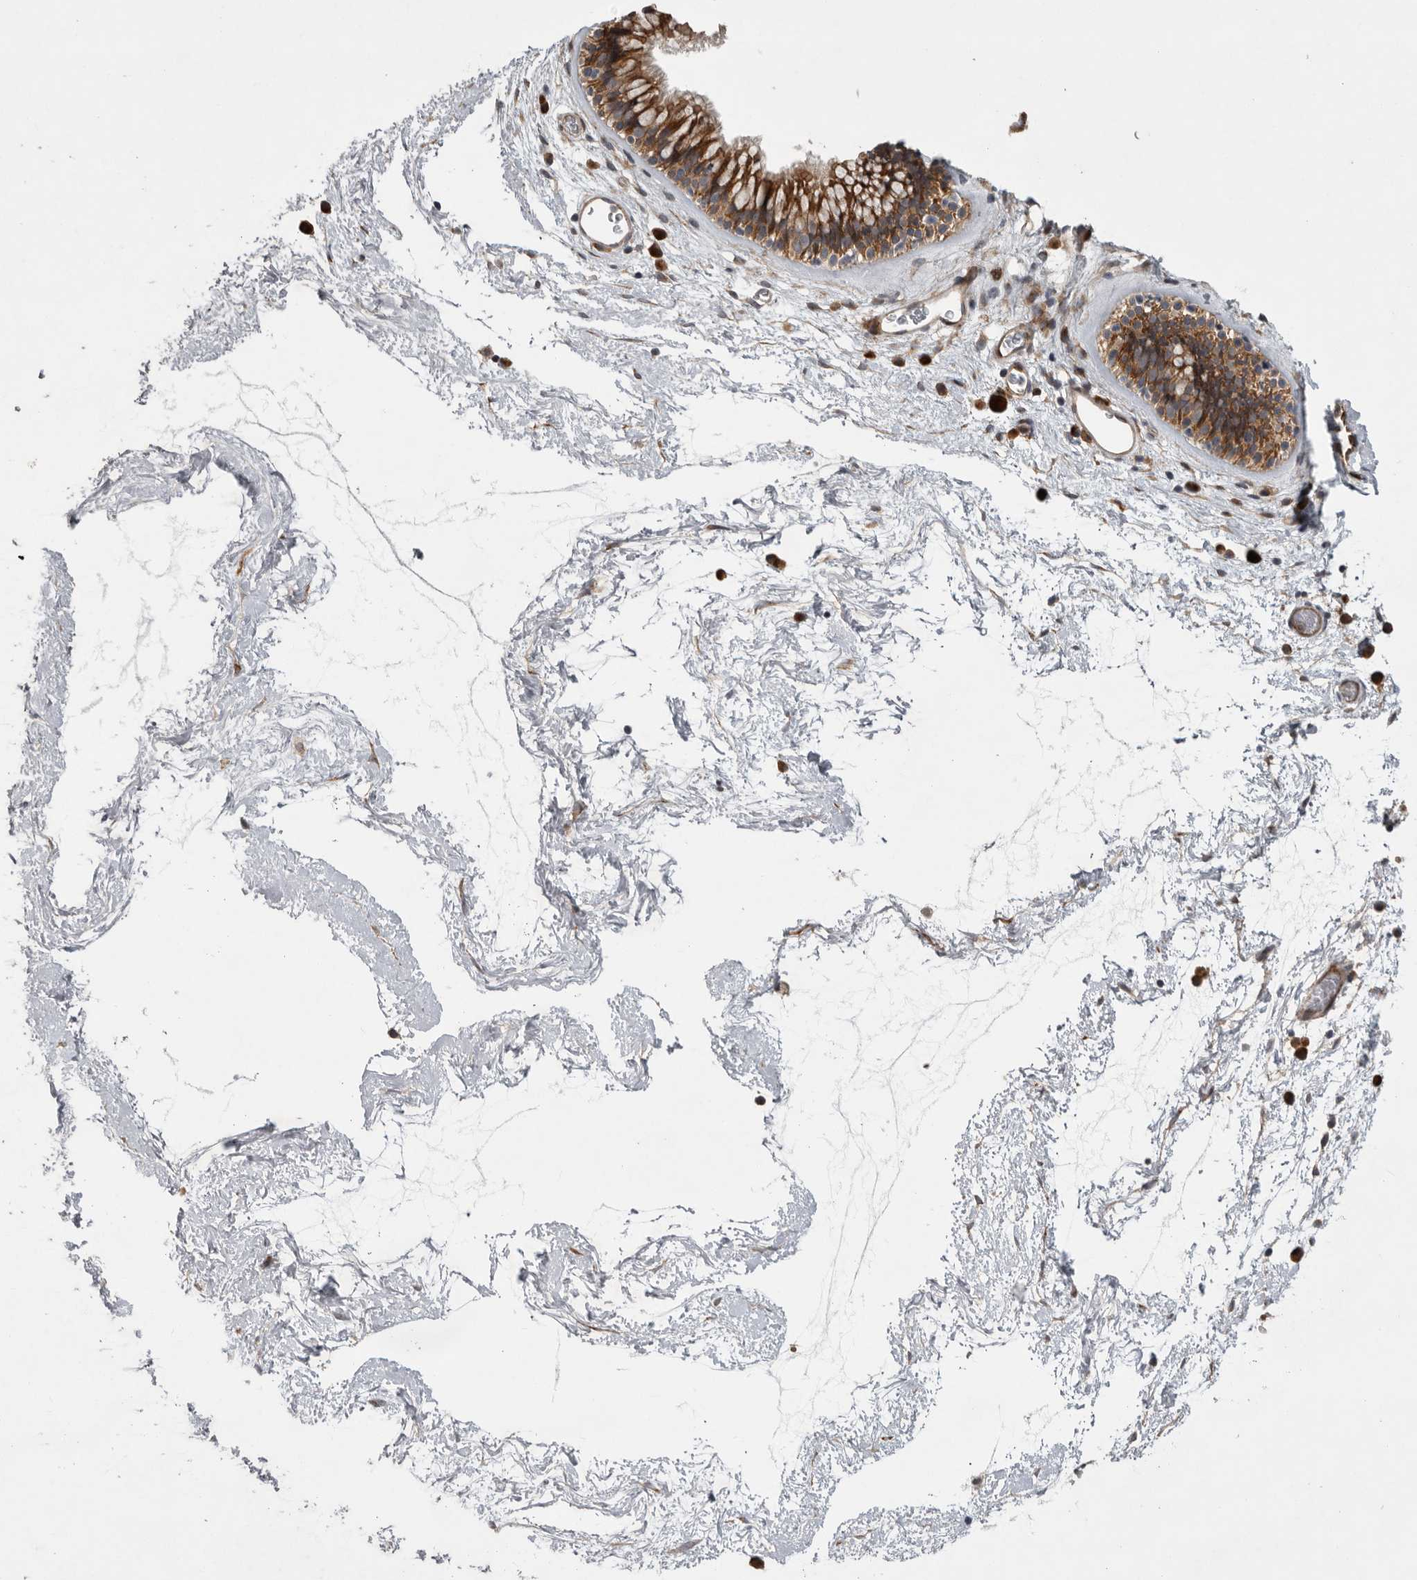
{"staining": {"intensity": "moderate", "quantity": ">75%", "location": "cytoplasmic/membranous"}, "tissue": "nasopharynx", "cell_type": "Respiratory epithelial cells", "image_type": "normal", "snomed": [{"axis": "morphology", "description": "Normal tissue, NOS"}, {"axis": "morphology", "description": "Inflammation, NOS"}, {"axis": "topography", "description": "Nasopharynx"}], "caption": "Immunohistochemical staining of benign nasopharynx demonstrates >75% levels of moderate cytoplasmic/membranous protein positivity in about >75% of respiratory epithelial cells.", "gene": "MPDZ", "patient": {"sex": "male", "age": 48}}